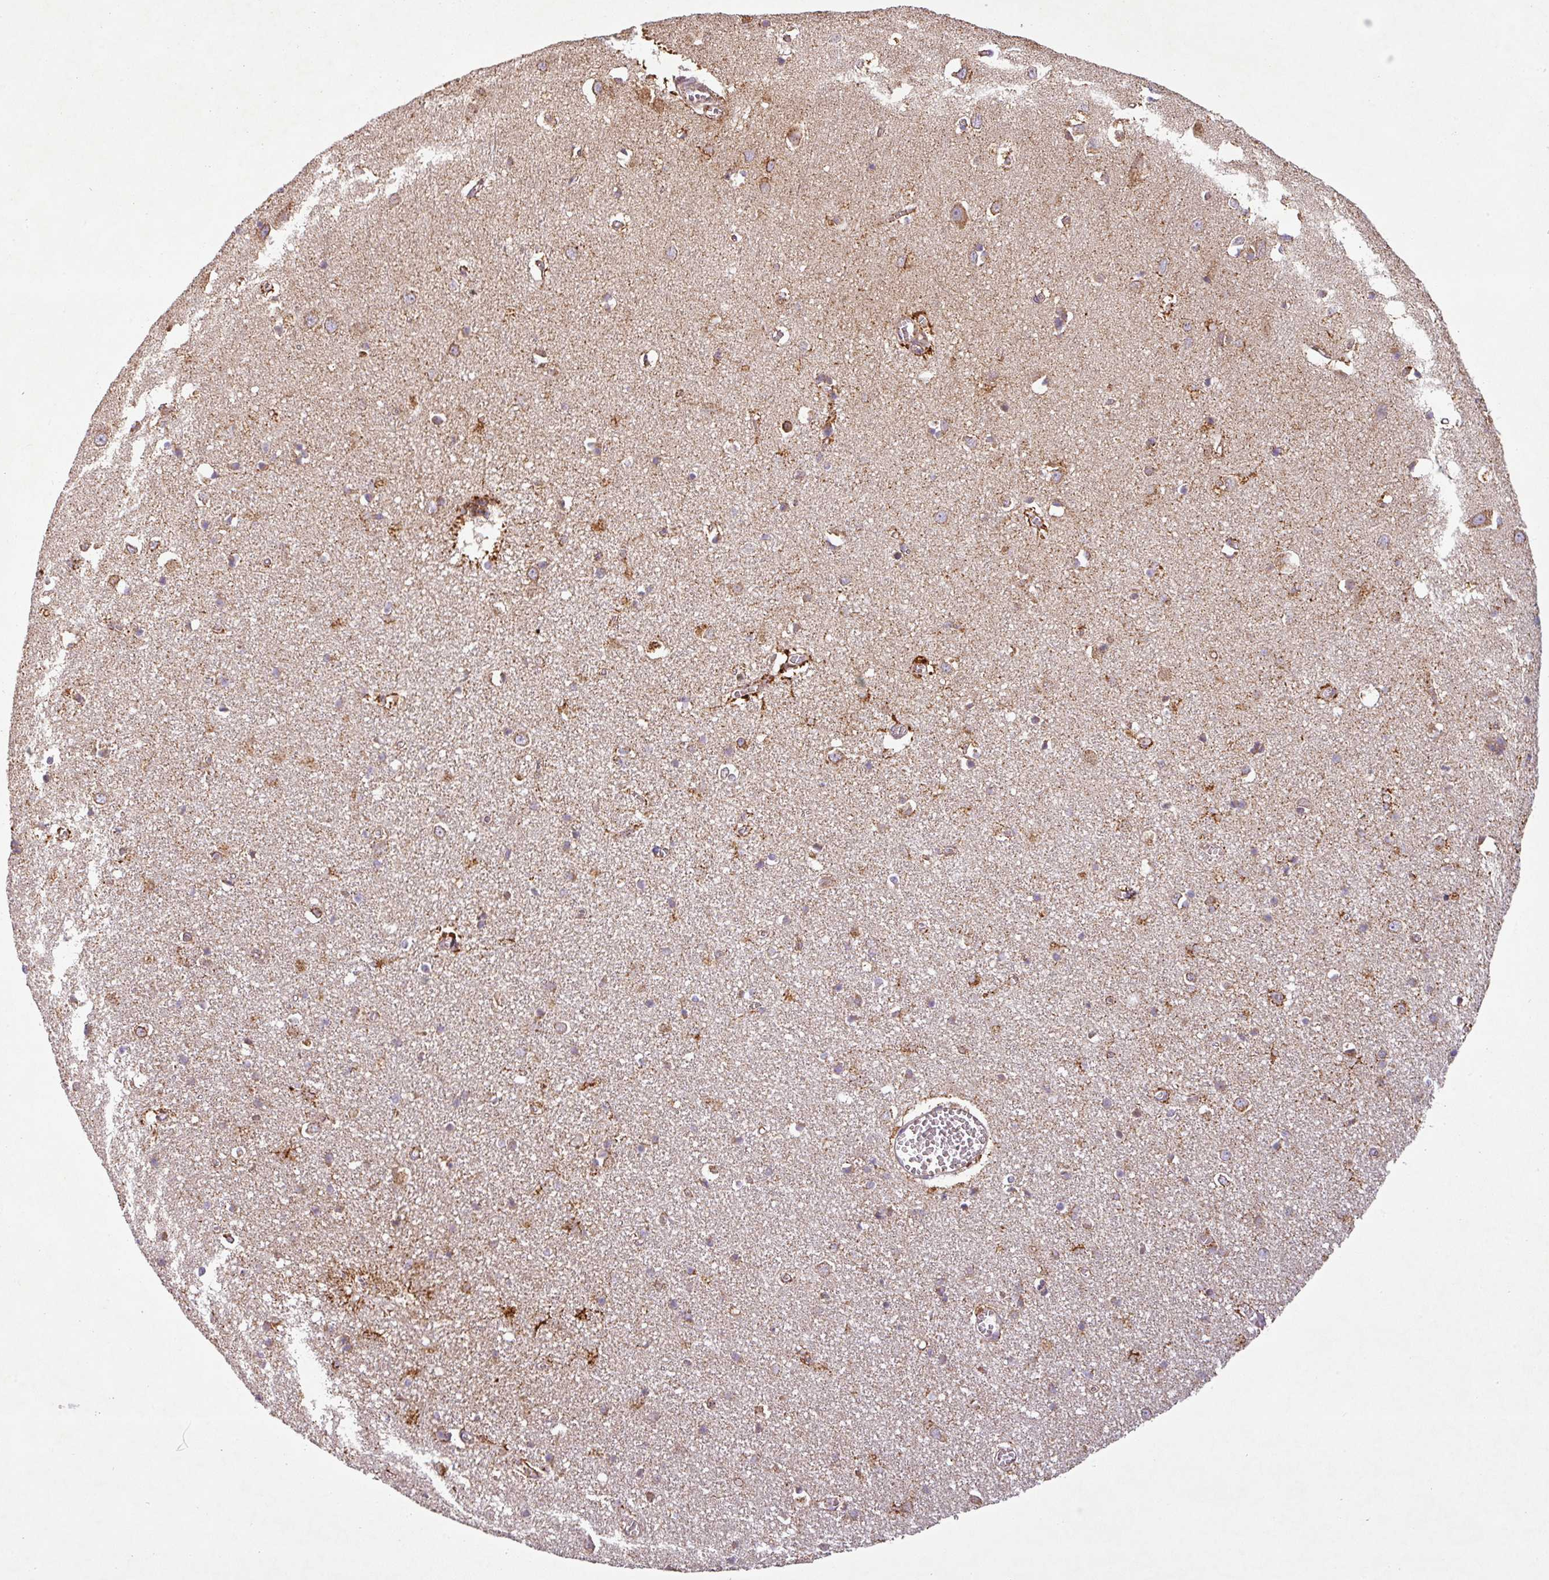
{"staining": {"intensity": "moderate", "quantity": "25%-75%", "location": "cytoplasmic/membranous"}, "tissue": "cerebral cortex", "cell_type": "Endothelial cells", "image_type": "normal", "snomed": [{"axis": "morphology", "description": "Normal tissue, NOS"}, {"axis": "topography", "description": "Cerebral cortex"}], "caption": "IHC of unremarkable human cerebral cortex reveals medium levels of moderate cytoplasmic/membranous expression in about 25%-75% of endothelial cells.", "gene": "GPD2", "patient": {"sex": "female", "age": 64}}